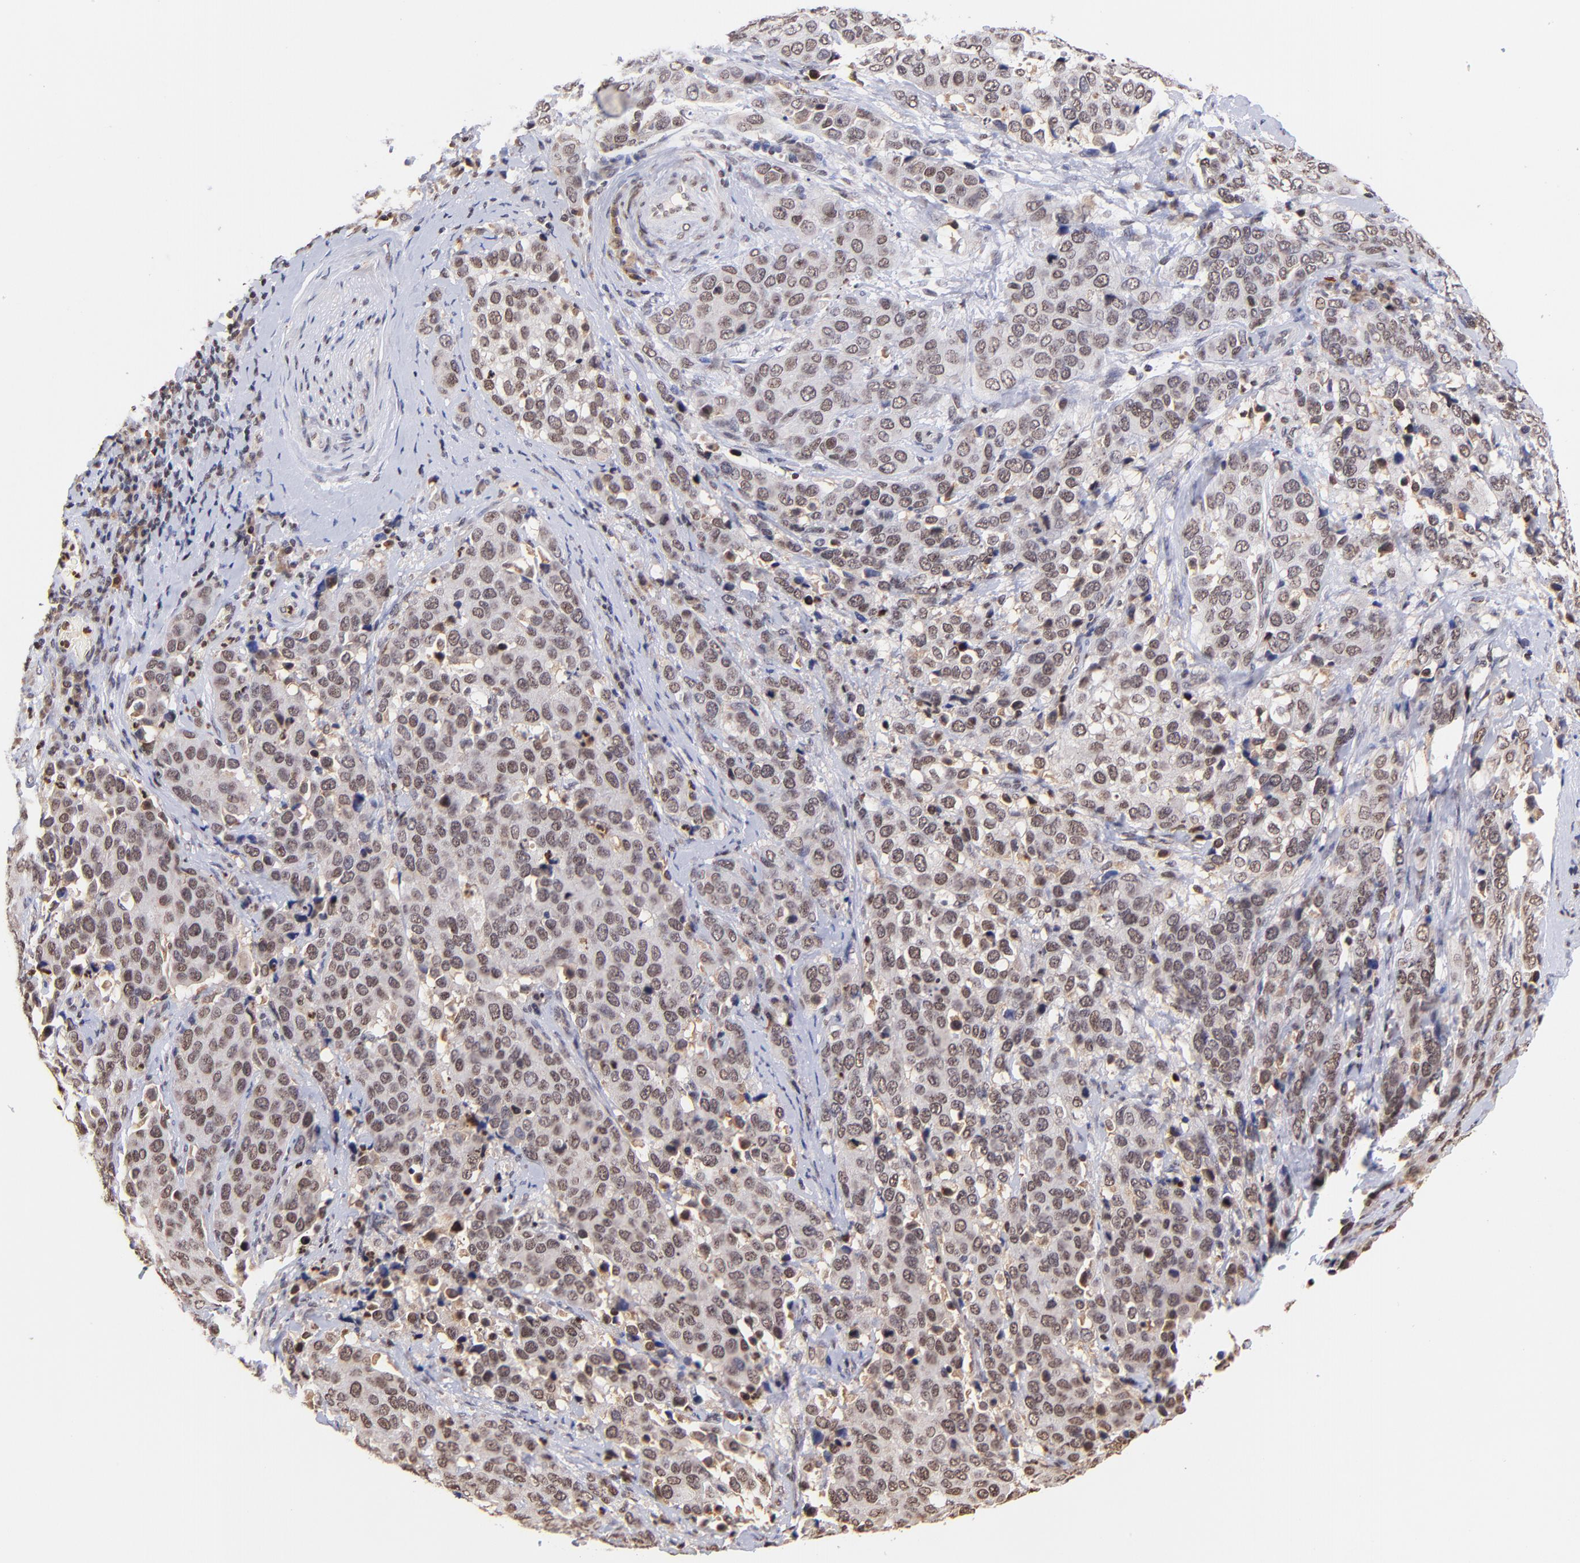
{"staining": {"intensity": "moderate", "quantity": ">75%", "location": "cytoplasmic/membranous,nuclear"}, "tissue": "cervical cancer", "cell_type": "Tumor cells", "image_type": "cancer", "snomed": [{"axis": "morphology", "description": "Squamous cell carcinoma, NOS"}, {"axis": "topography", "description": "Cervix"}], "caption": "Cervical cancer stained for a protein (brown) displays moderate cytoplasmic/membranous and nuclear positive staining in approximately >75% of tumor cells.", "gene": "WDR25", "patient": {"sex": "female", "age": 54}}